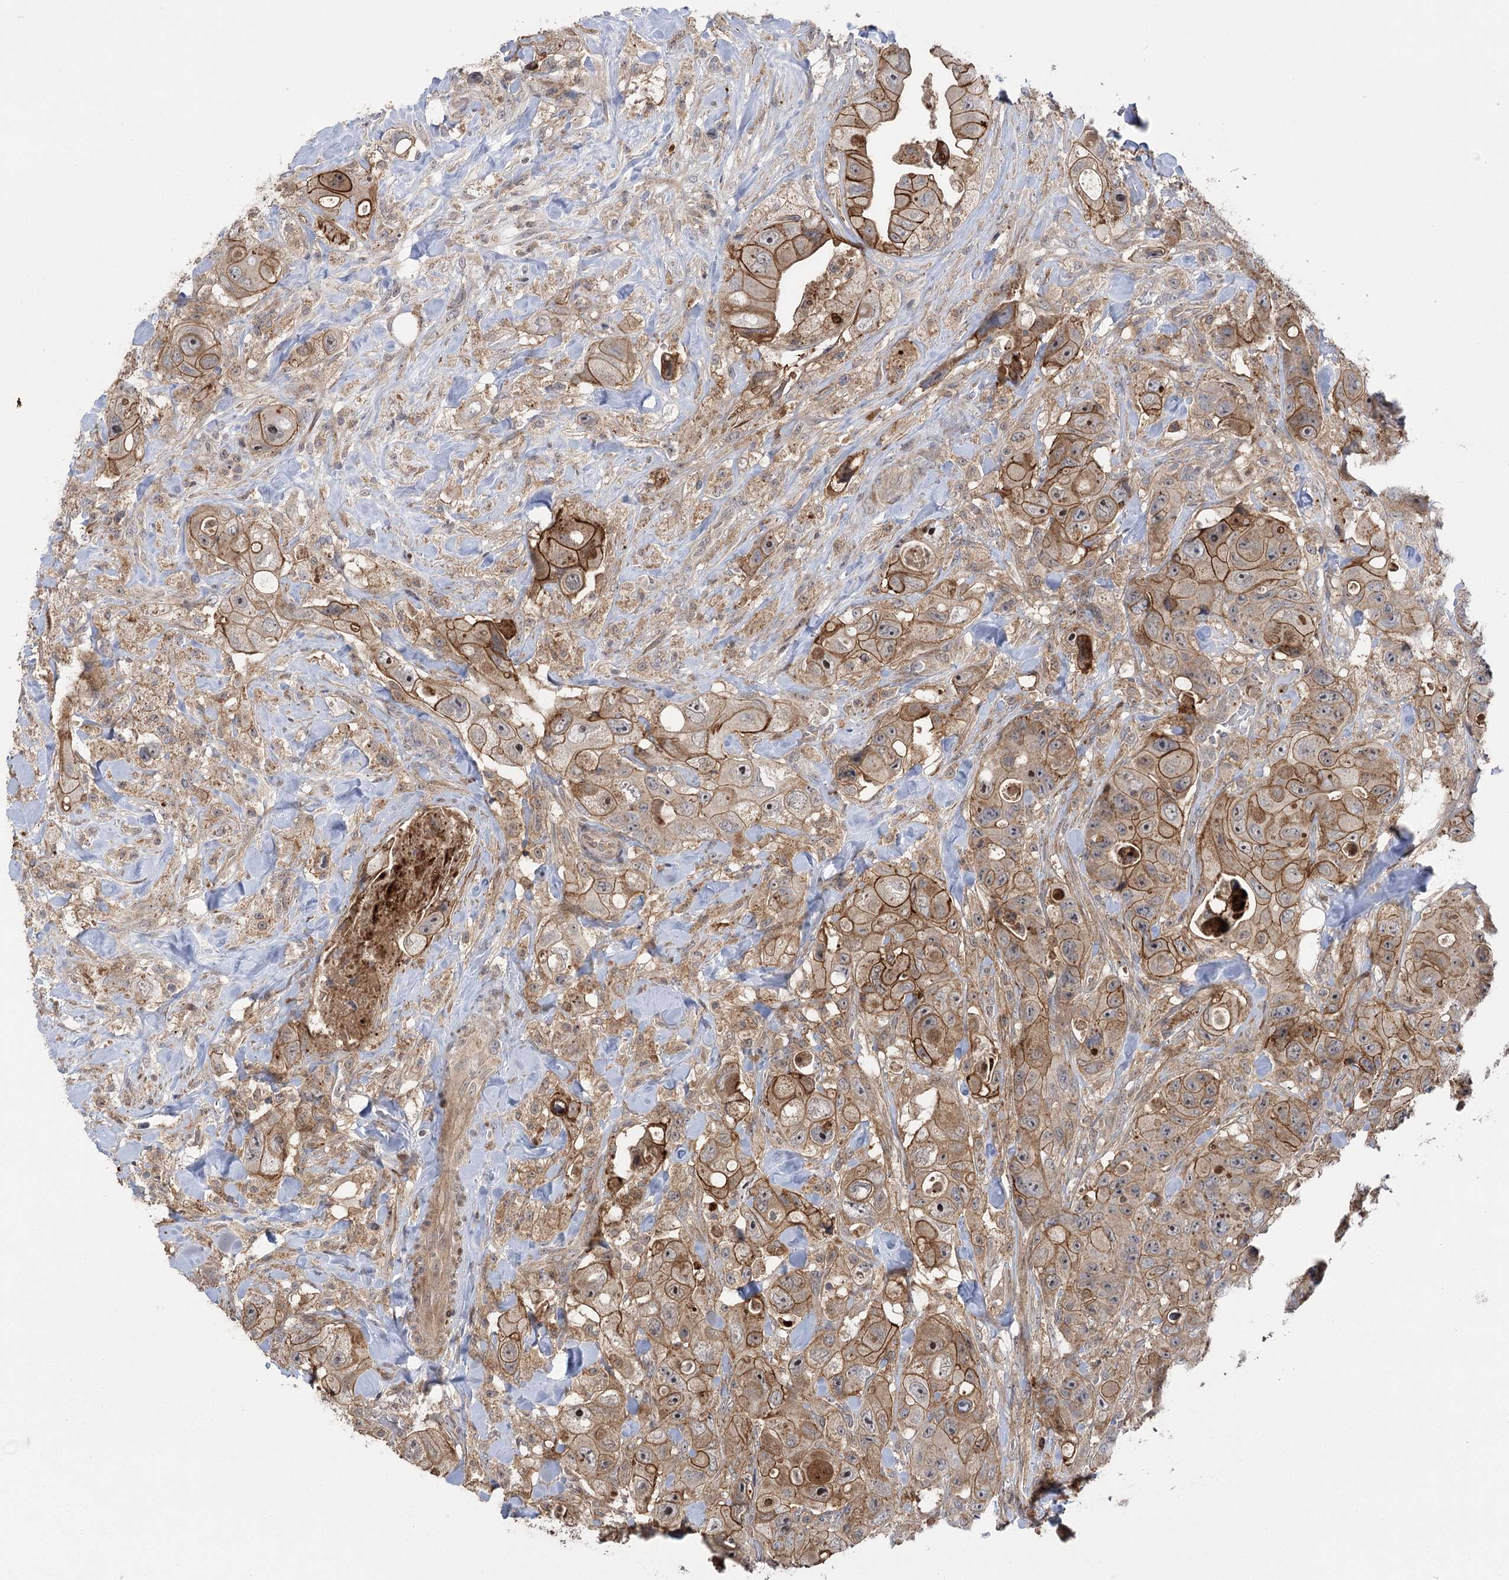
{"staining": {"intensity": "moderate", "quantity": ">75%", "location": "cytoplasmic/membranous"}, "tissue": "colorectal cancer", "cell_type": "Tumor cells", "image_type": "cancer", "snomed": [{"axis": "morphology", "description": "Adenocarcinoma, NOS"}, {"axis": "topography", "description": "Colon"}], "caption": "A high-resolution micrograph shows immunohistochemistry (IHC) staining of colorectal cancer (adenocarcinoma), which displays moderate cytoplasmic/membranous staining in about >75% of tumor cells. The staining was performed using DAB (3,3'-diaminobenzidine), with brown indicating positive protein expression. Nuclei are stained blue with hematoxylin.", "gene": "KCNN2", "patient": {"sex": "female", "age": 46}}